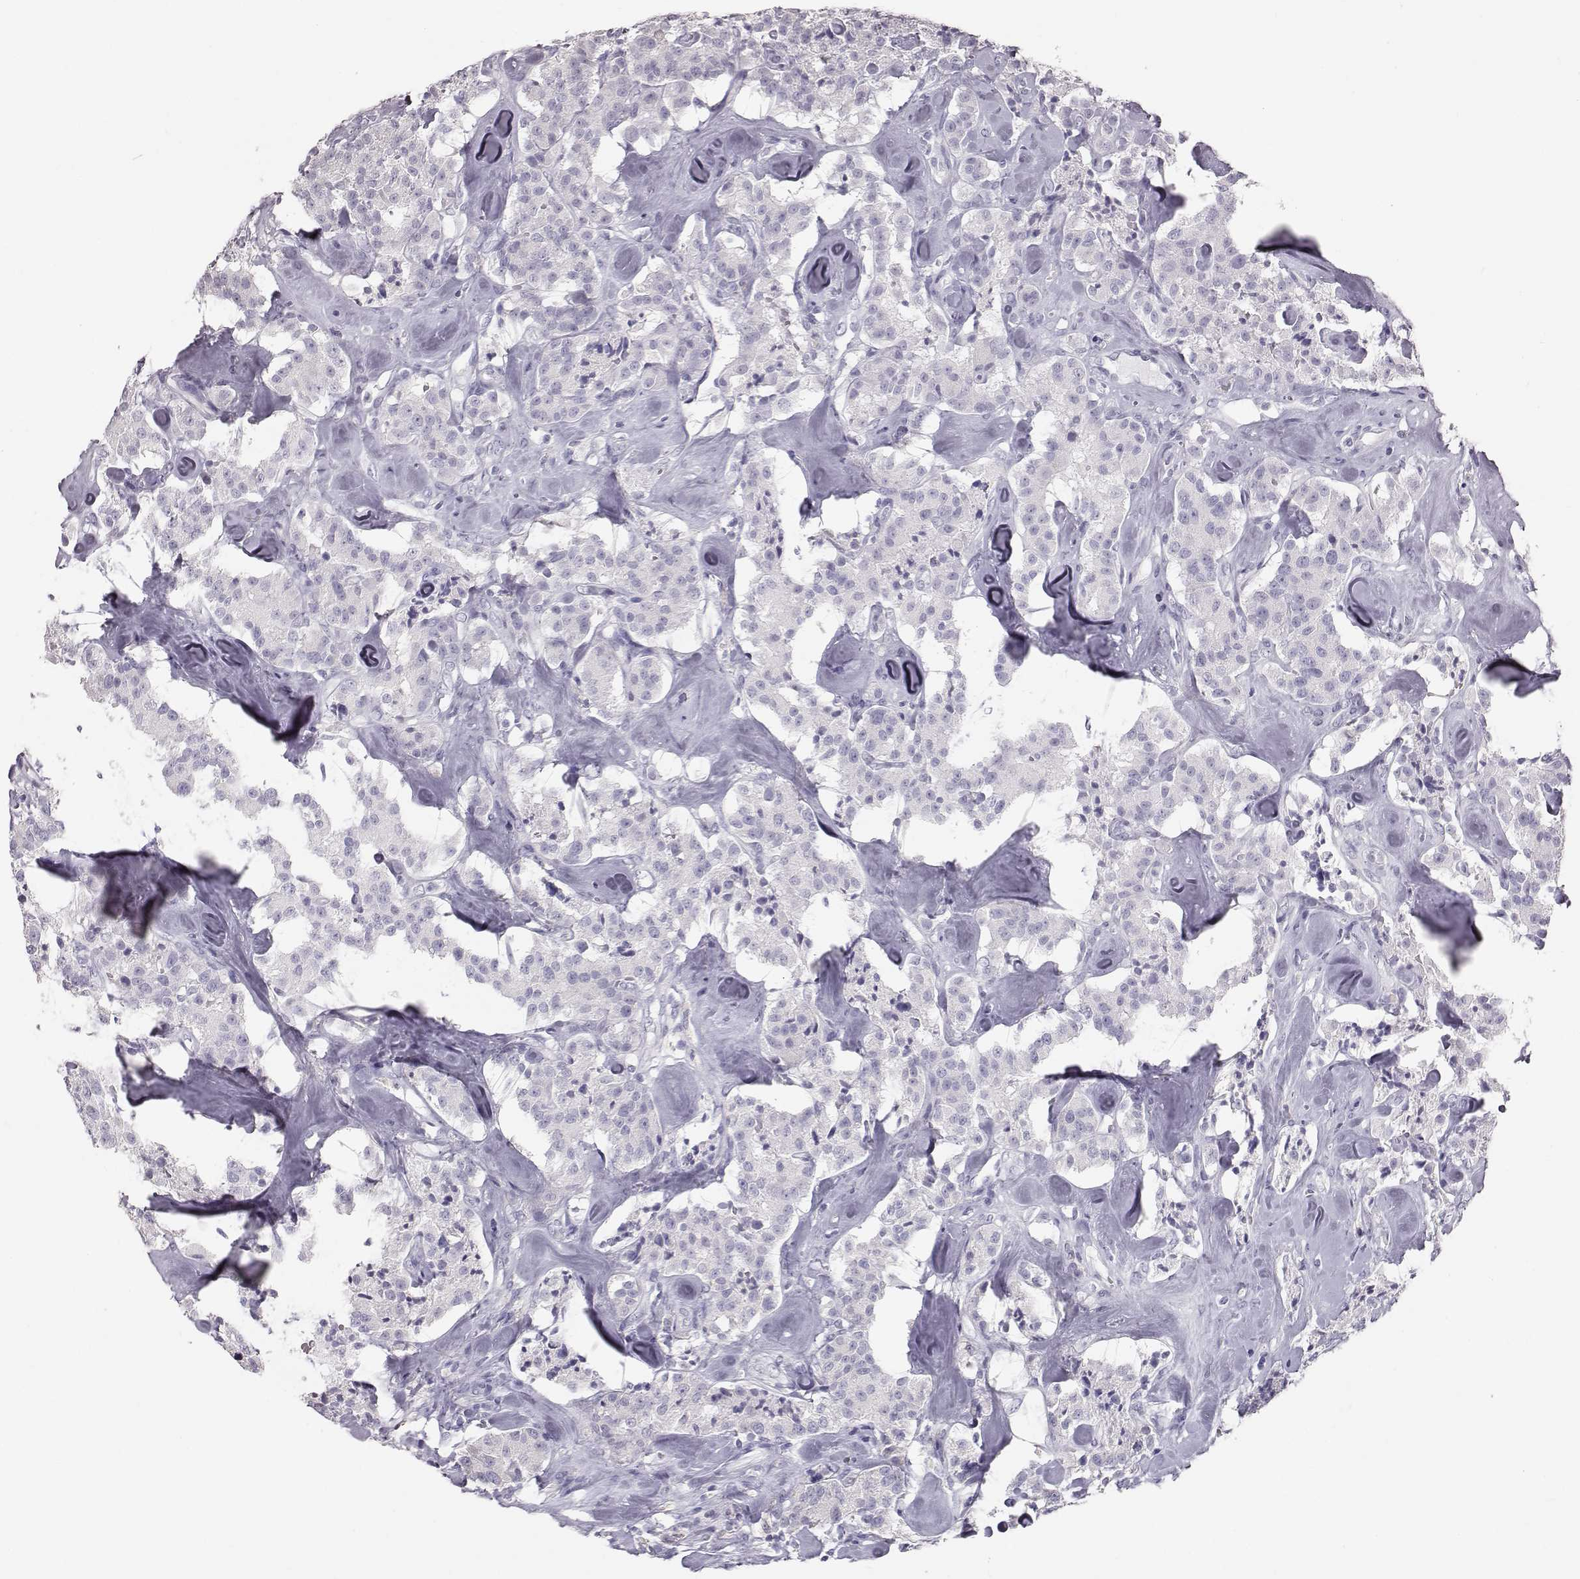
{"staining": {"intensity": "negative", "quantity": "none", "location": "none"}, "tissue": "carcinoid", "cell_type": "Tumor cells", "image_type": "cancer", "snomed": [{"axis": "morphology", "description": "Carcinoid, malignant, NOS"}, {"axis": "topography", "description": "Pancreas"}], "caption": "There is no significant staining in tumor cells of carcinoid.", "gene": "KRT33A", "patient": {"sex": "male", "age": 41}}